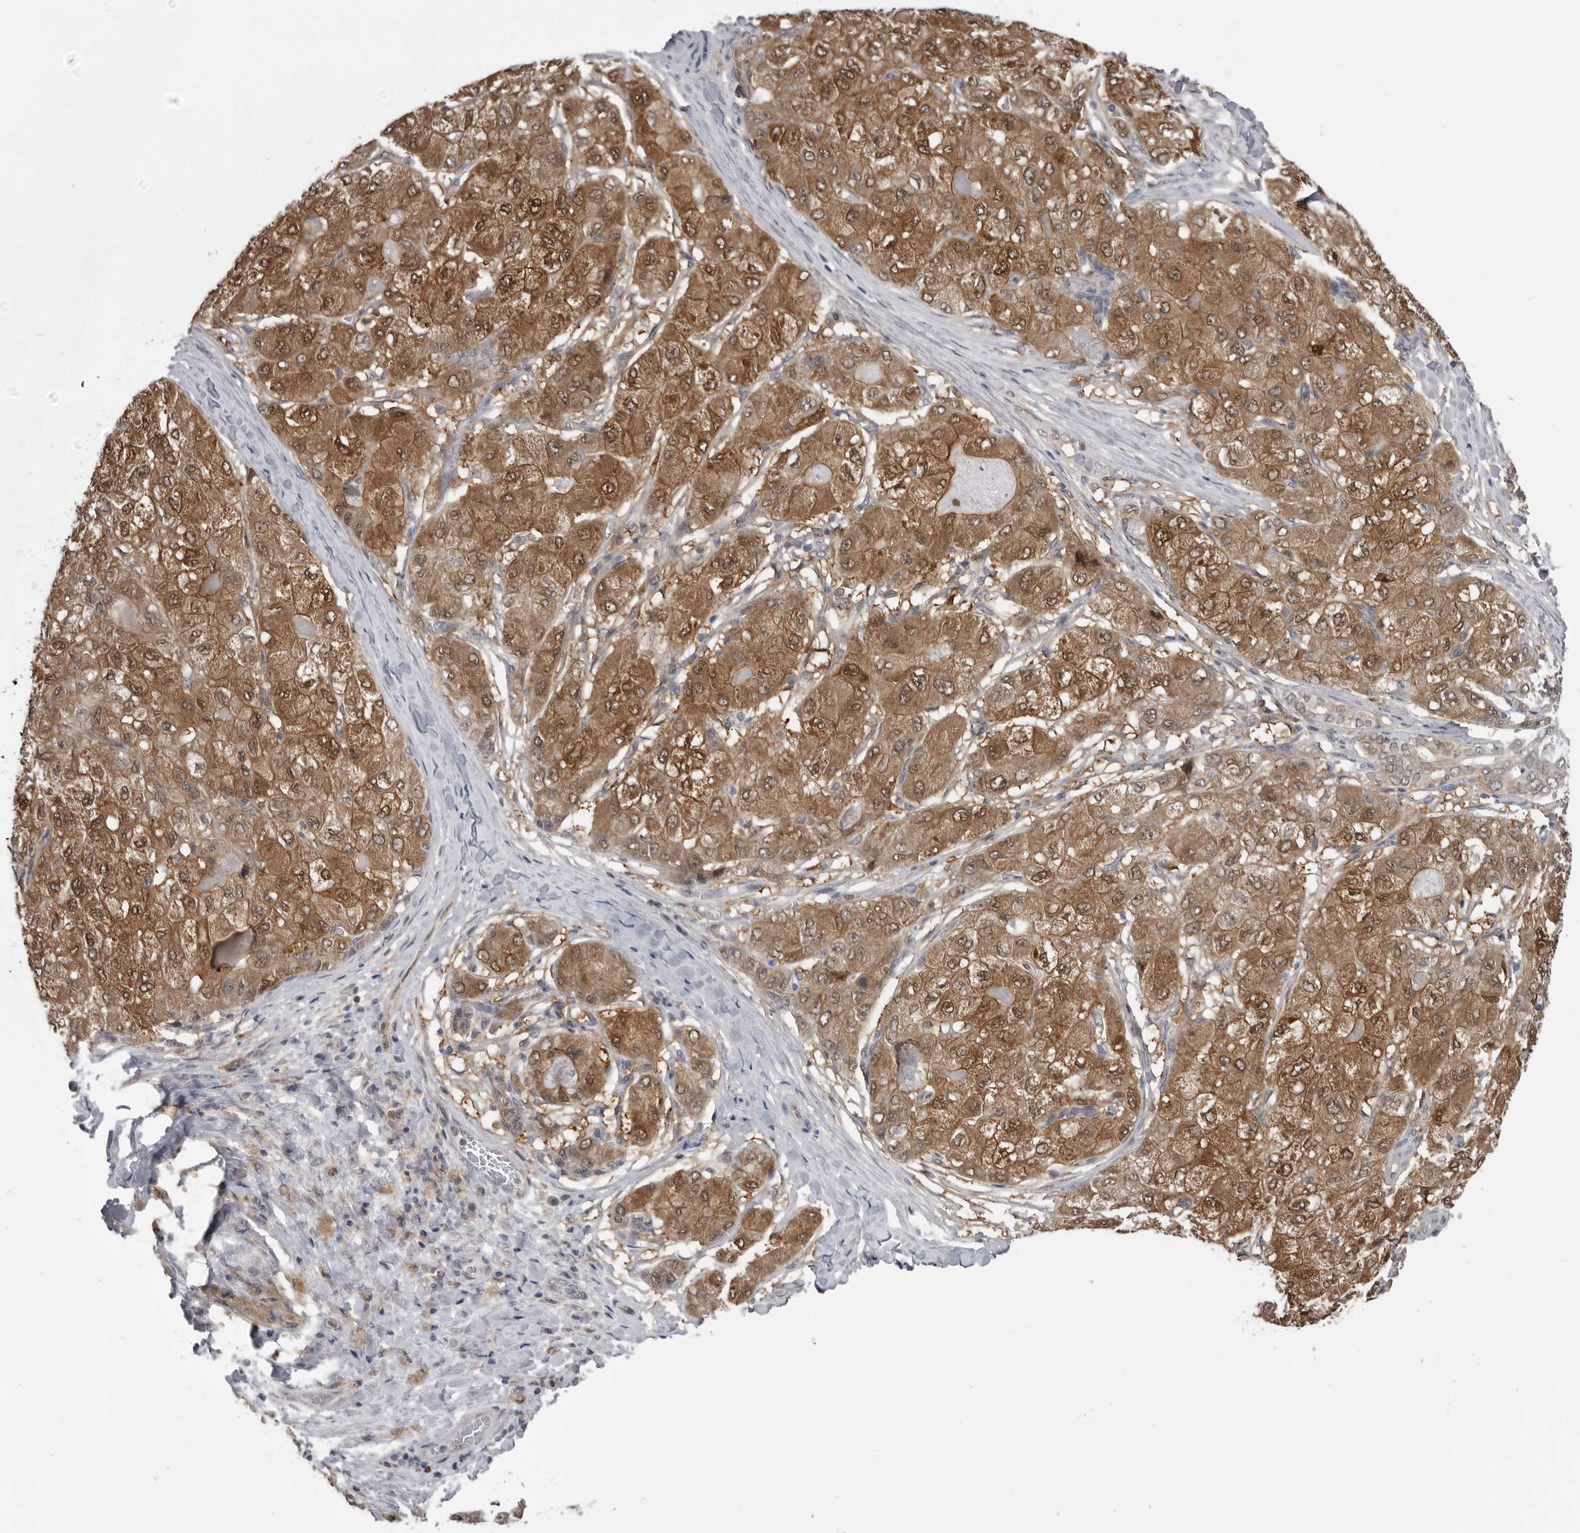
{"staining": {"intensity": "moderate", "quantity": ">75%", "location": "cytoplasmic/membranous,nuclear"}, "tissue": "liver cancer", "cell_type": "Tumor cells", "image_type": "cancer", "snomed": [{"axis": "morphology", "description": "Carcinoma, Hepatocellular, NOS"}, {"axis": "topography", "description": "Liver"}], "caption": "A high-resolution histopathology image shows immunohistochemistry (IHC) staining of liver cancer (hepatocellular carcinoma), which reveals moderate cytoplasmic/membranous and nuclear expression in approximately >75% of tumor cells.", "gene": "PNPO", "patient": {"sex": "male", "age": 80}}